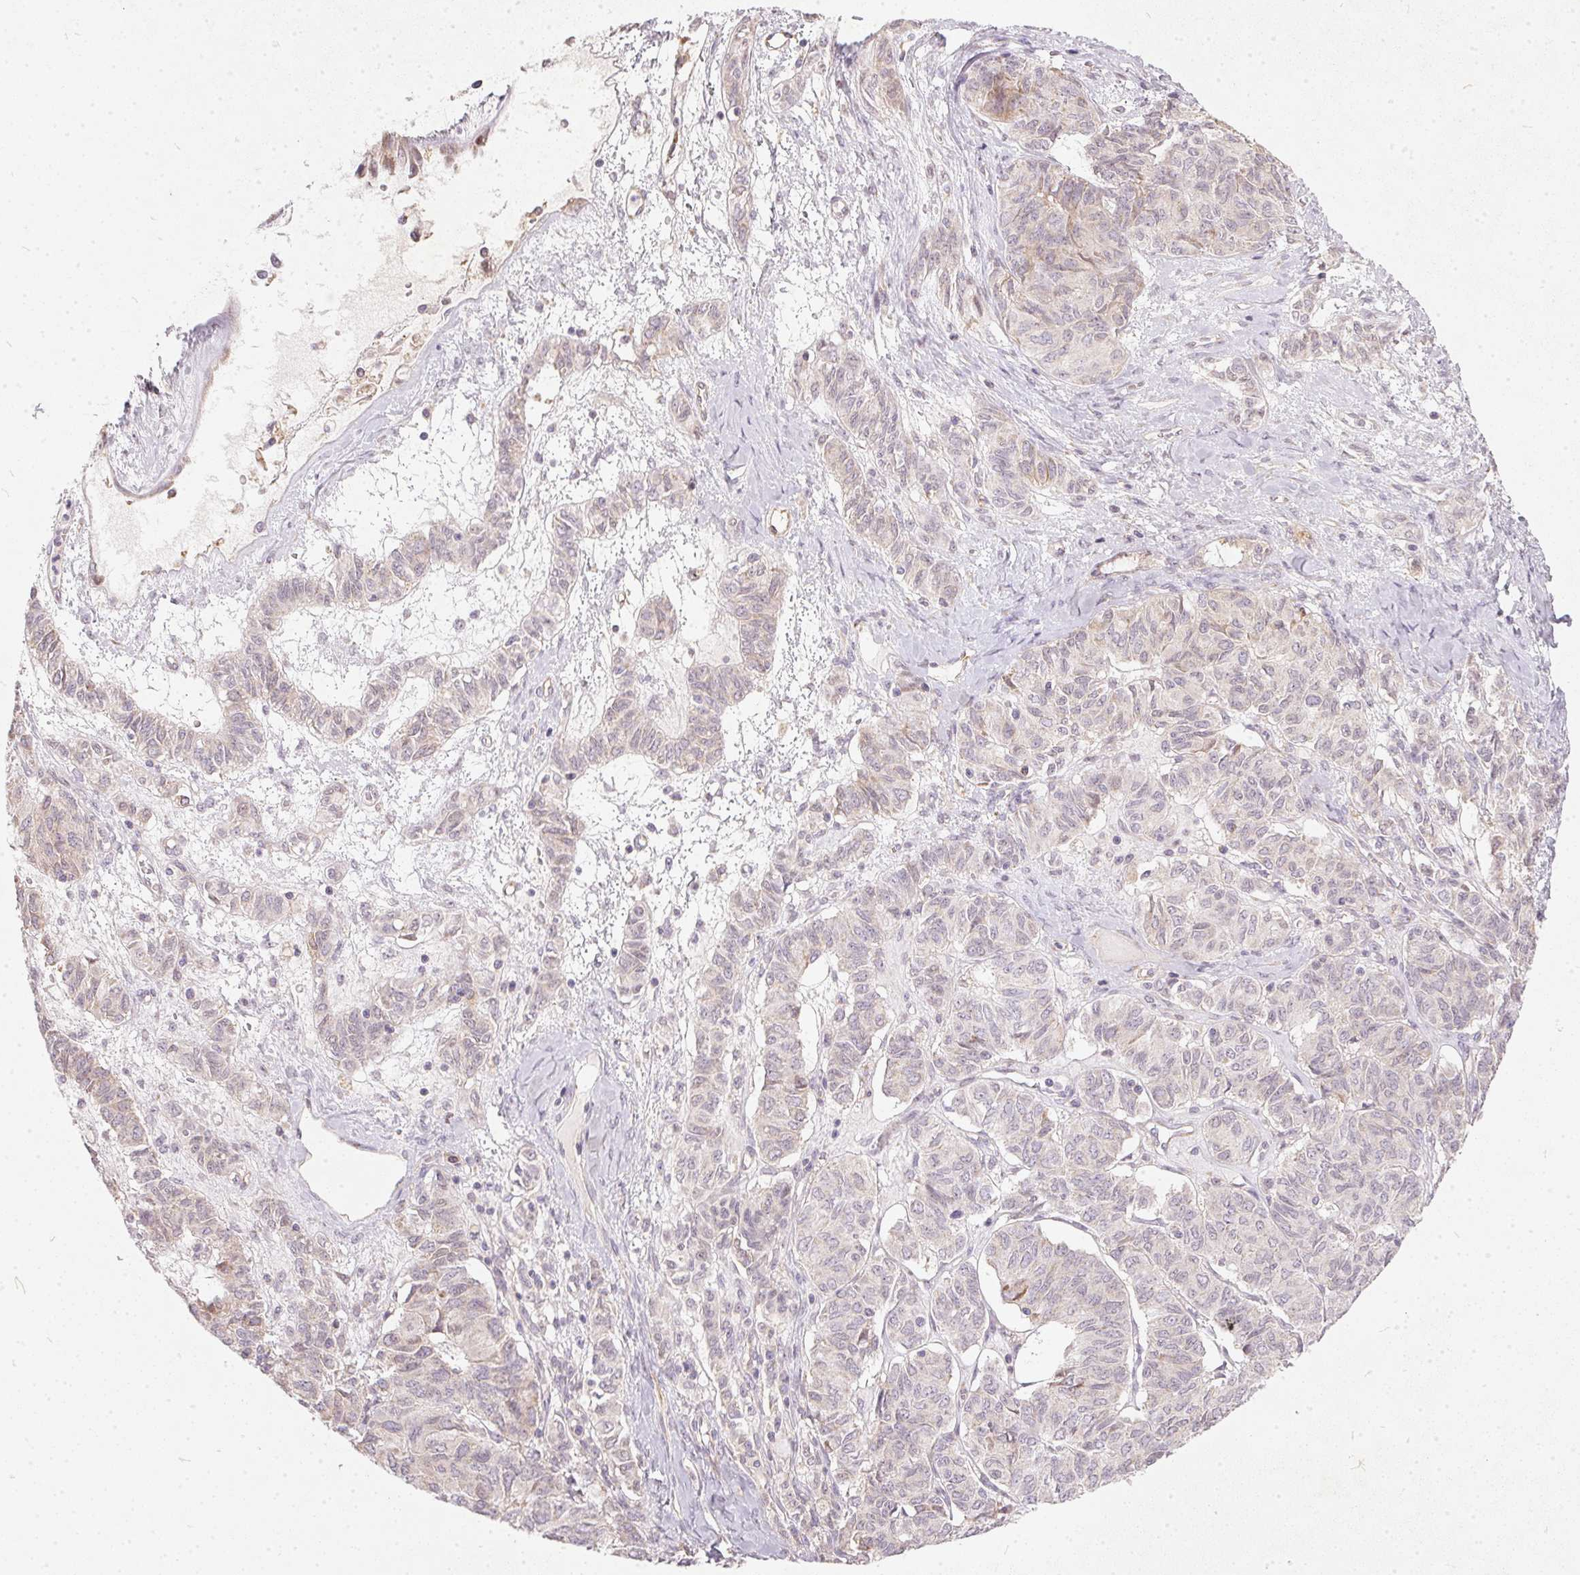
{"staining": {"intensity": "weak", "quantity": "<25%", "location": "cytoplasmic/membranous"}, "tissue": "ovarian cancer", "cell_type": "Tumor cells", "image_type": "cancer", "snomed": [{"axis": "morphology", "description": "Carcinoma, endometroid"}, {"axis": "topography", "description": "Ovary"}], "caption": "Immunohistochemistry (IHC) of ovarian cancer displays no staining in tumor cells.", "gene": "VWA5B2", "patient": {"sex": "female", "age": 80}}